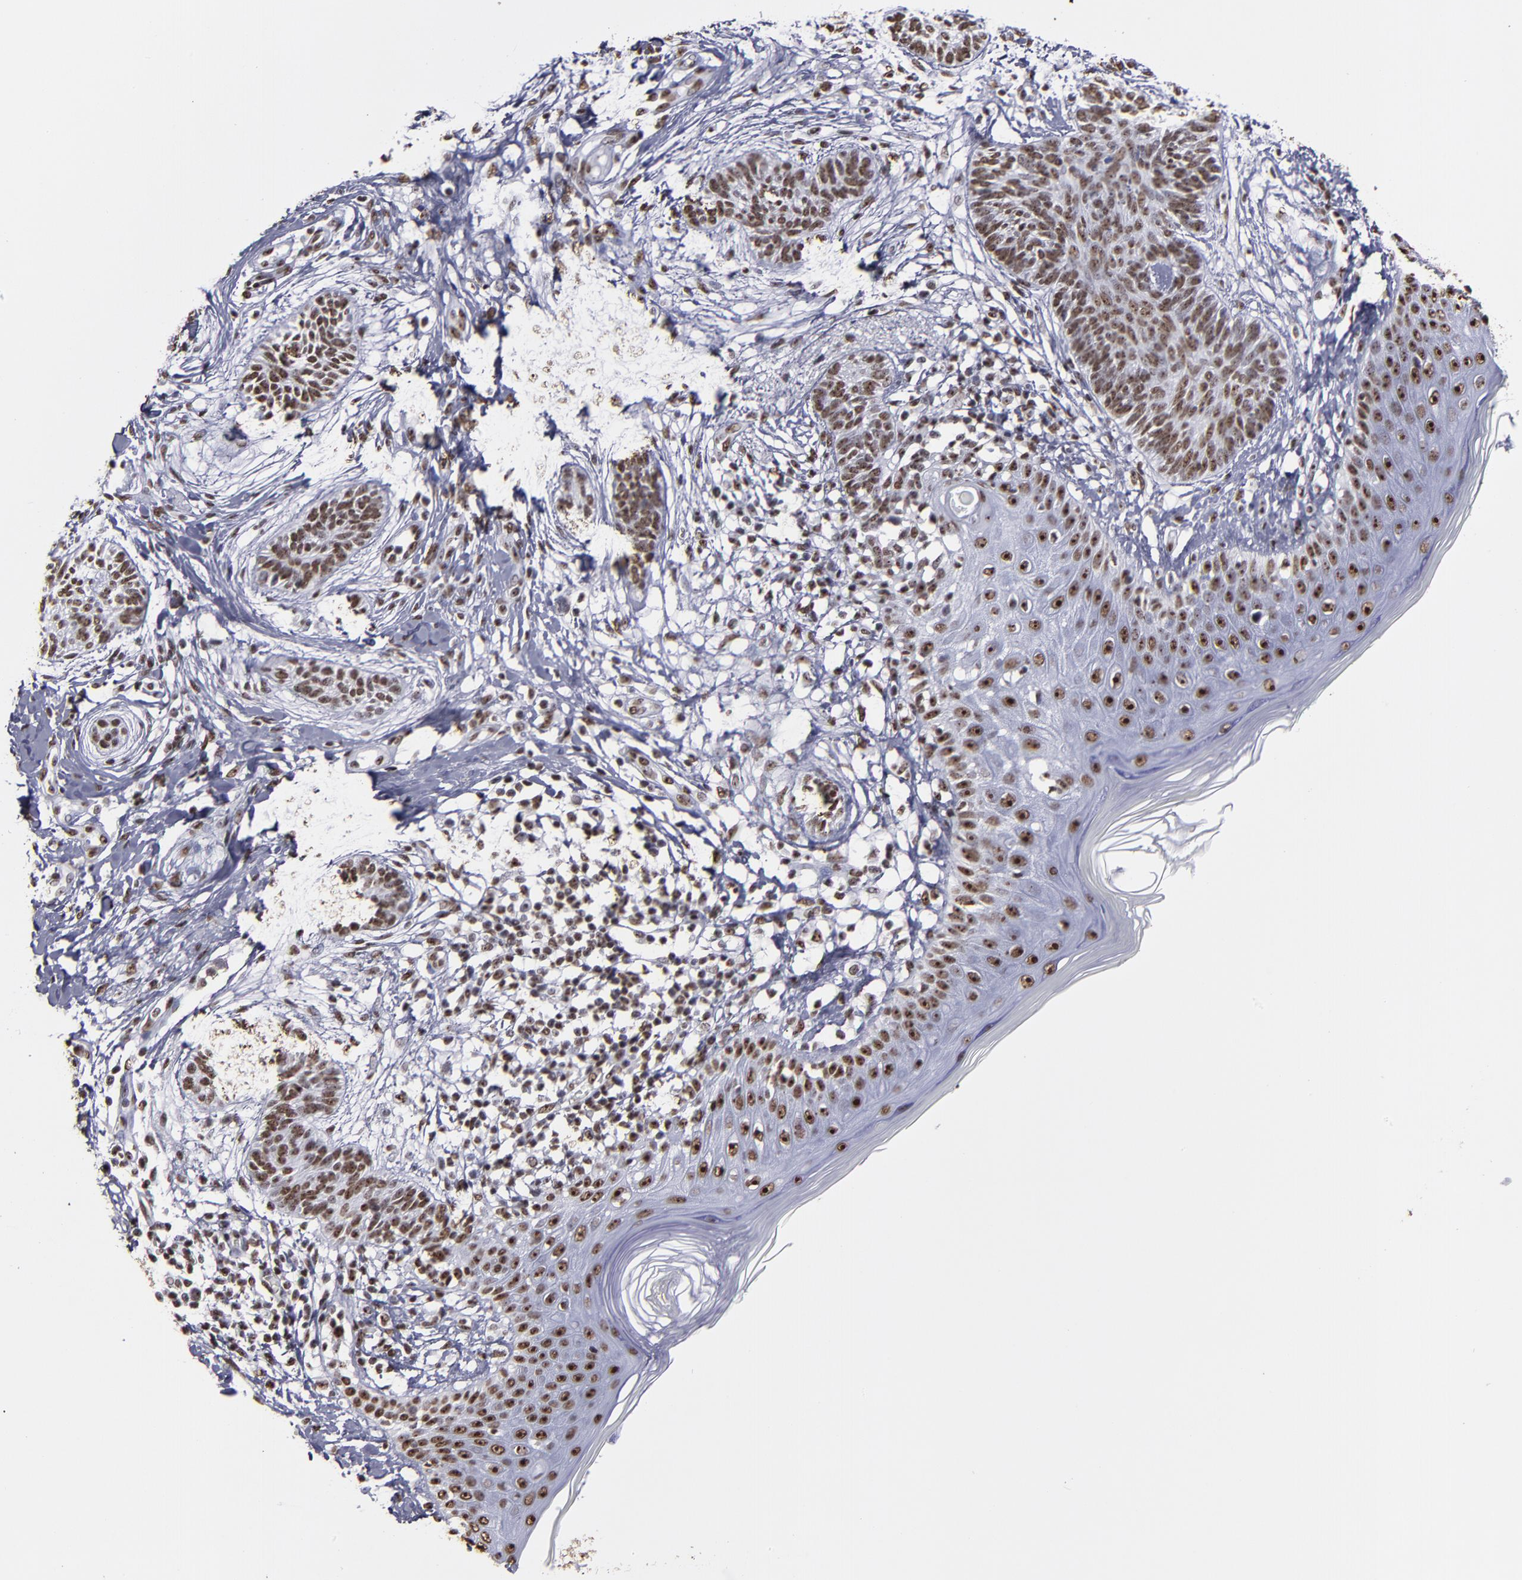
{"staining": {"intensity": "strong", "quantity": ">75%", "location": "nuclear"}, "tissue": "skin cancer", "cell_type": "Tumor cells", "image_type": "cancer", "snomed": [{"axis": "morphology", "description": "Normal tissue, NOS"}, {"axis": "morphology", "description": "Basal cell carcinoma"}, {"axis": "topography", "description": "Skin"}], "caption": "This photomicrograph reveals IHC staining of skin cancer, with high strong nuclear expression in about >75% of tumor cells.", "gene": "HNRNPA2B1", "patient": {"sex": "male", "age": 63}}